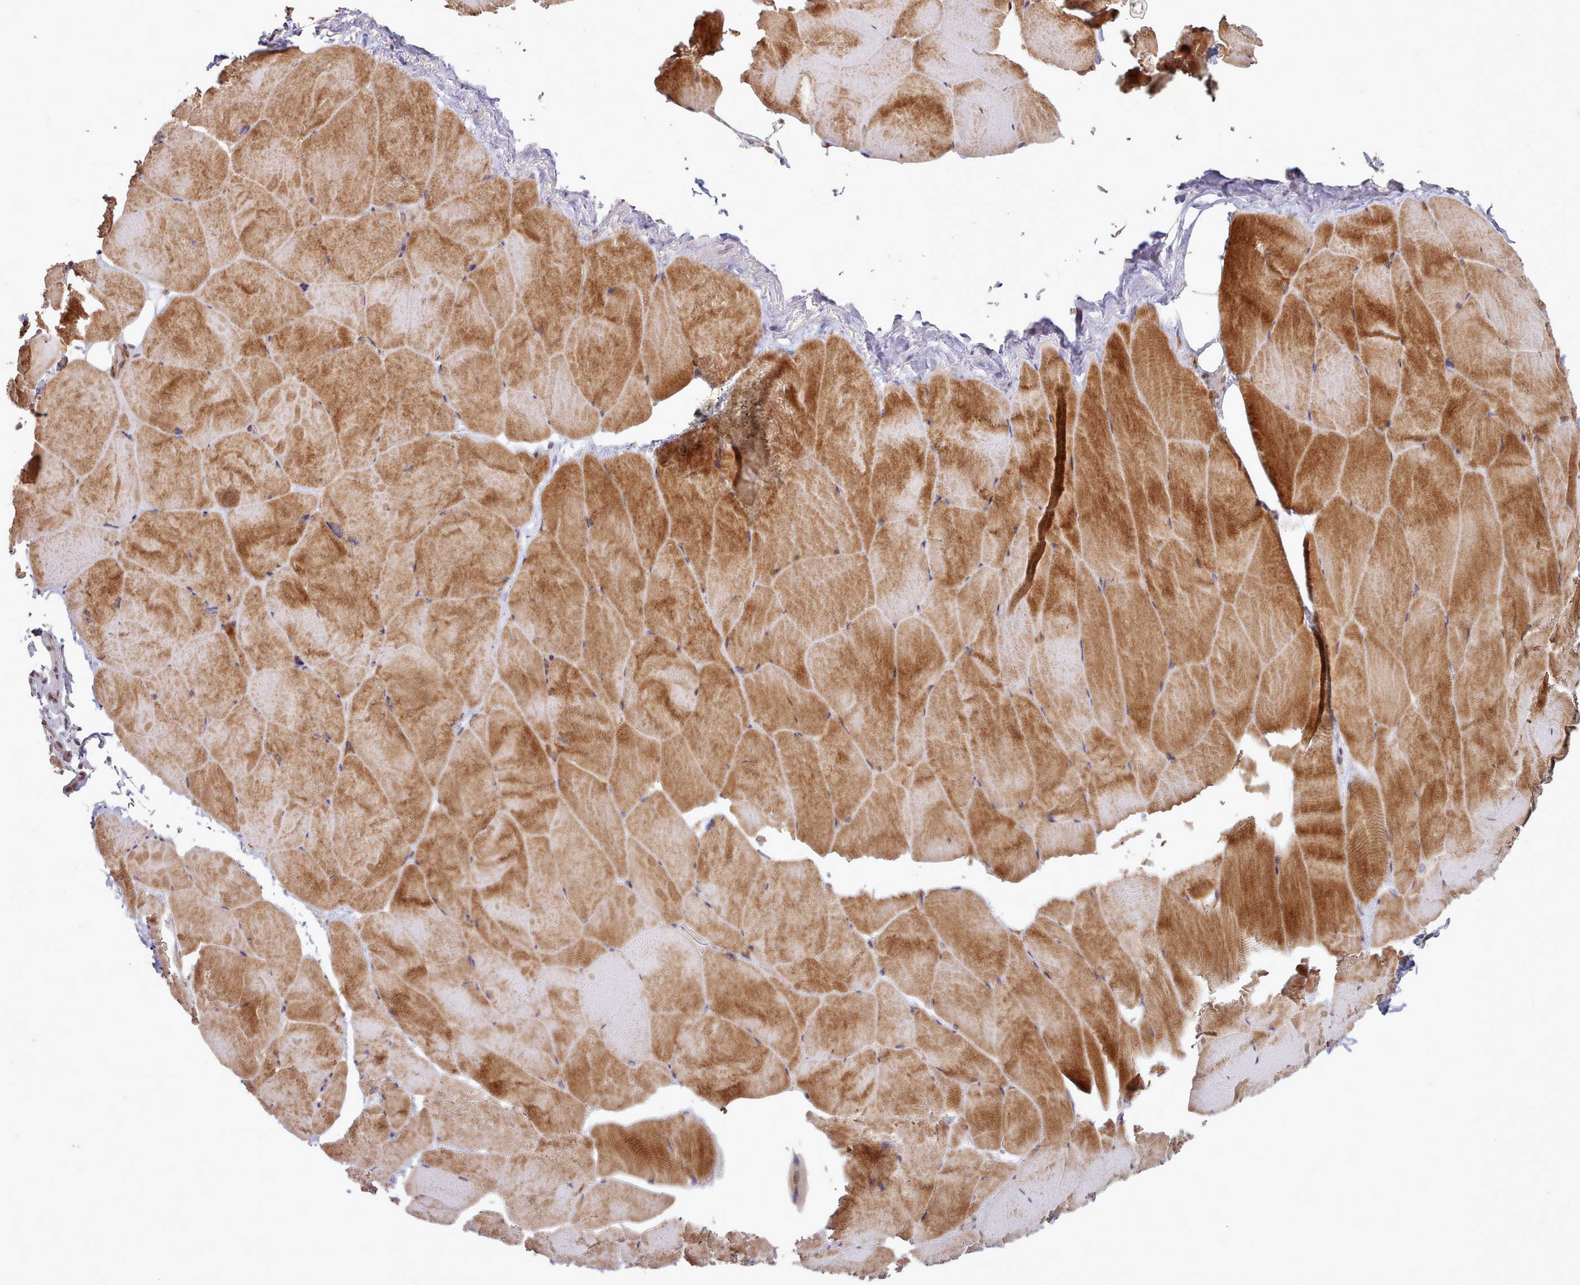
{"staining": {"intensity": "moderate", "quantity": ">75%", "location": "cytoplasmic/membranous"}, "tissue": "skeletal muscle", "cell_type": "Myocytes", "image_type": "normal", "snomed": [{"axis": "morphology", "description": "Normal tissue, NOS"}, {"axis": "topography", "description": "Skeletal muscle"}], "caption": "Immunohistochemical staining of unremarkable skeletal muscle reveals medium levels of moderate cytoplasmic/membranous expression in approximately >75% of myocytes.", "gene": "TOR1AIP1", "patient": {"sex": "female", "age": 64}}